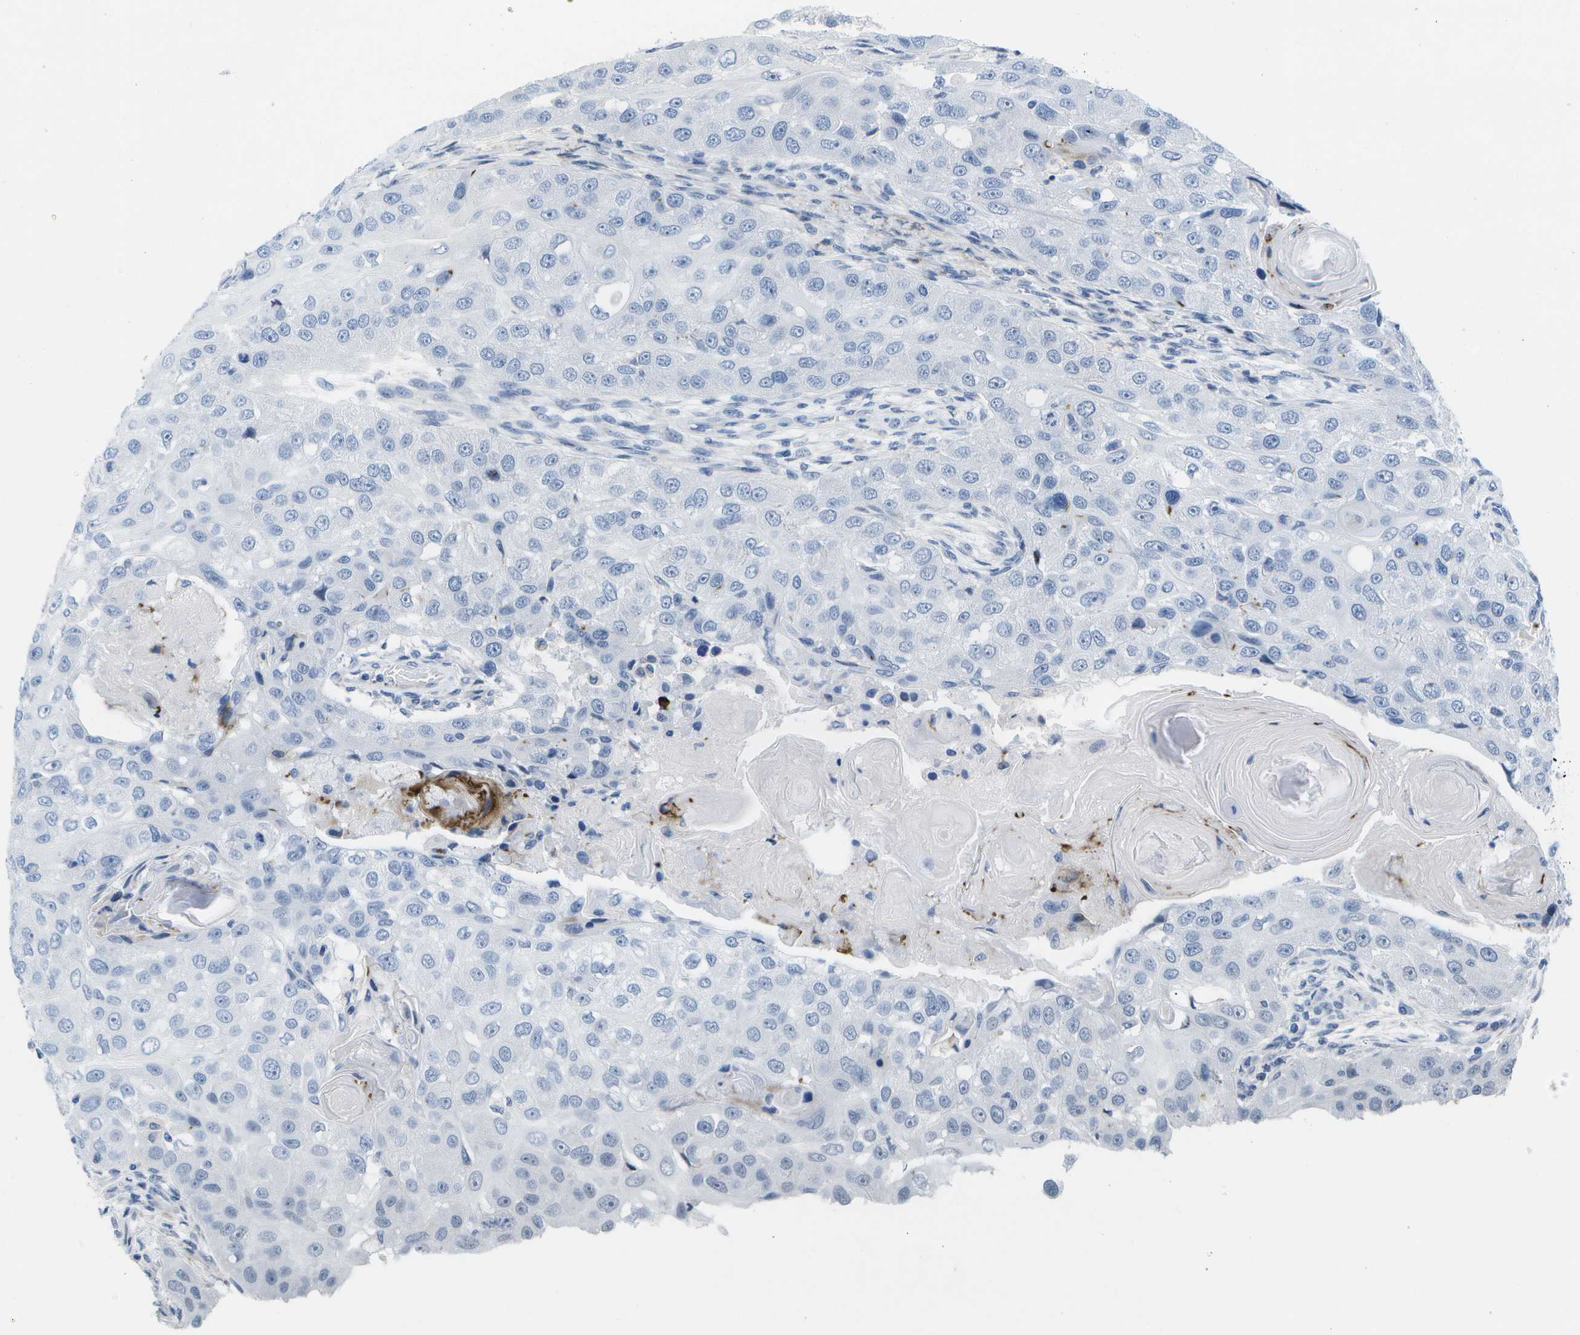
{"staining": {"intensity": "negative", "quantity": "none", "location": "none"}, "tissue": "head and neck cancer", "cell_type": "Tumor cells", "image_type": "cancer", "snomed": [{"axis": "morphology", "description": "Normal tissue, NOS"}, {"axis": "morphology", "description": "Squamous cell carcinoma, NOS"}, {"axis": "topography", "description": "Skeletal muscle"}, {"axis": "topography", "description": "Head-Neck"}], "caption": "Immunohistochemical staining of head and neck cancer displays no significant staining in tumor cells.", "gene": "ADGRG6", "patient": {"sex": "male", "age": 51}}